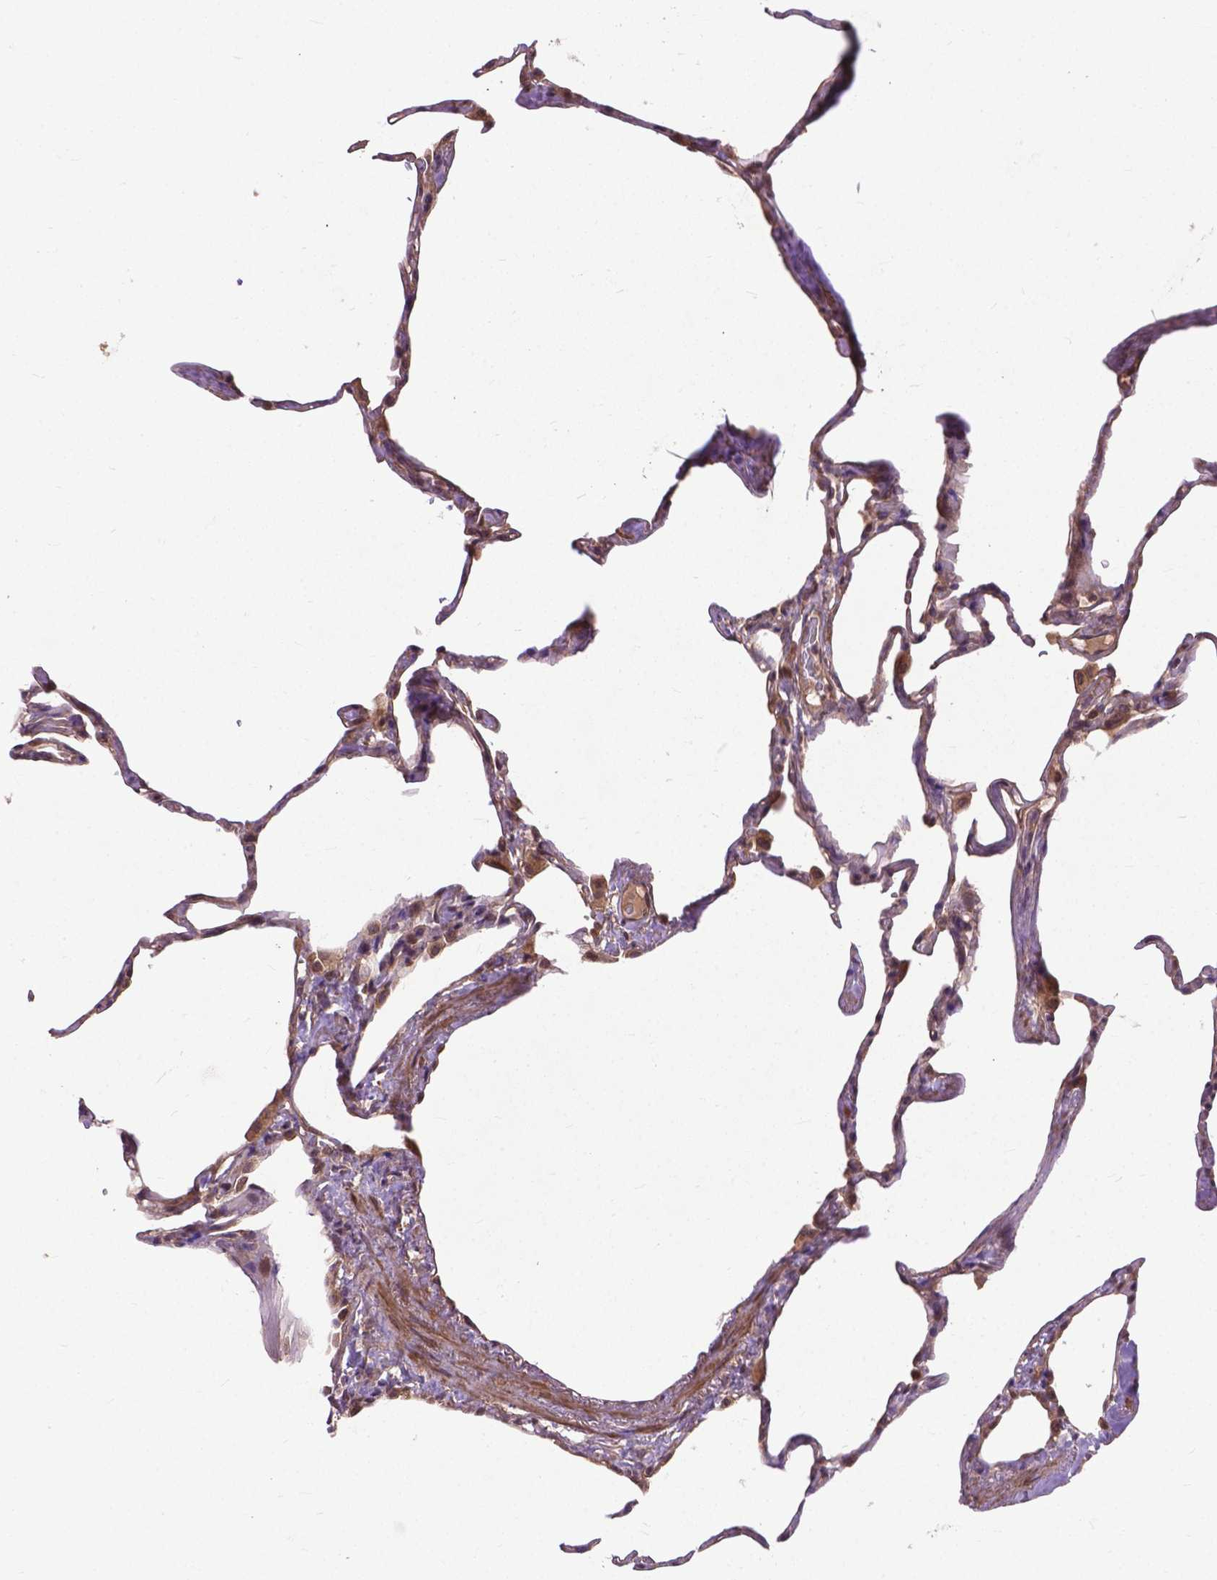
{"staining": {"intensity": "moderate", "quantity": ">75%", "location": "cytoplasmic/membranous,nuclear"}, "tissue": "lung", "cell_type": "Alveolar cells", "image_type": "normal", "snomed": [{"axis": "morphology", "description": "Normal tissue, NOS"}, {"axis": "topography", "description": "Lung"}], "caption": "IHC staining of benign lung, which exhibits medium levels of moderate cytoplasmic/membranous,nuclear positivity in about >75% of alveolar cells indicating moderate cytoplasmic/membranous,nuclear protein positivity. The staining was performed using DAB (3,3'-diaminobenzidine) (brown) for protein detection and nuclei were counterstained in hematoxylin (blue).", "gene": "ZNF616", "patient": {"sex": "male", "age": 65}}